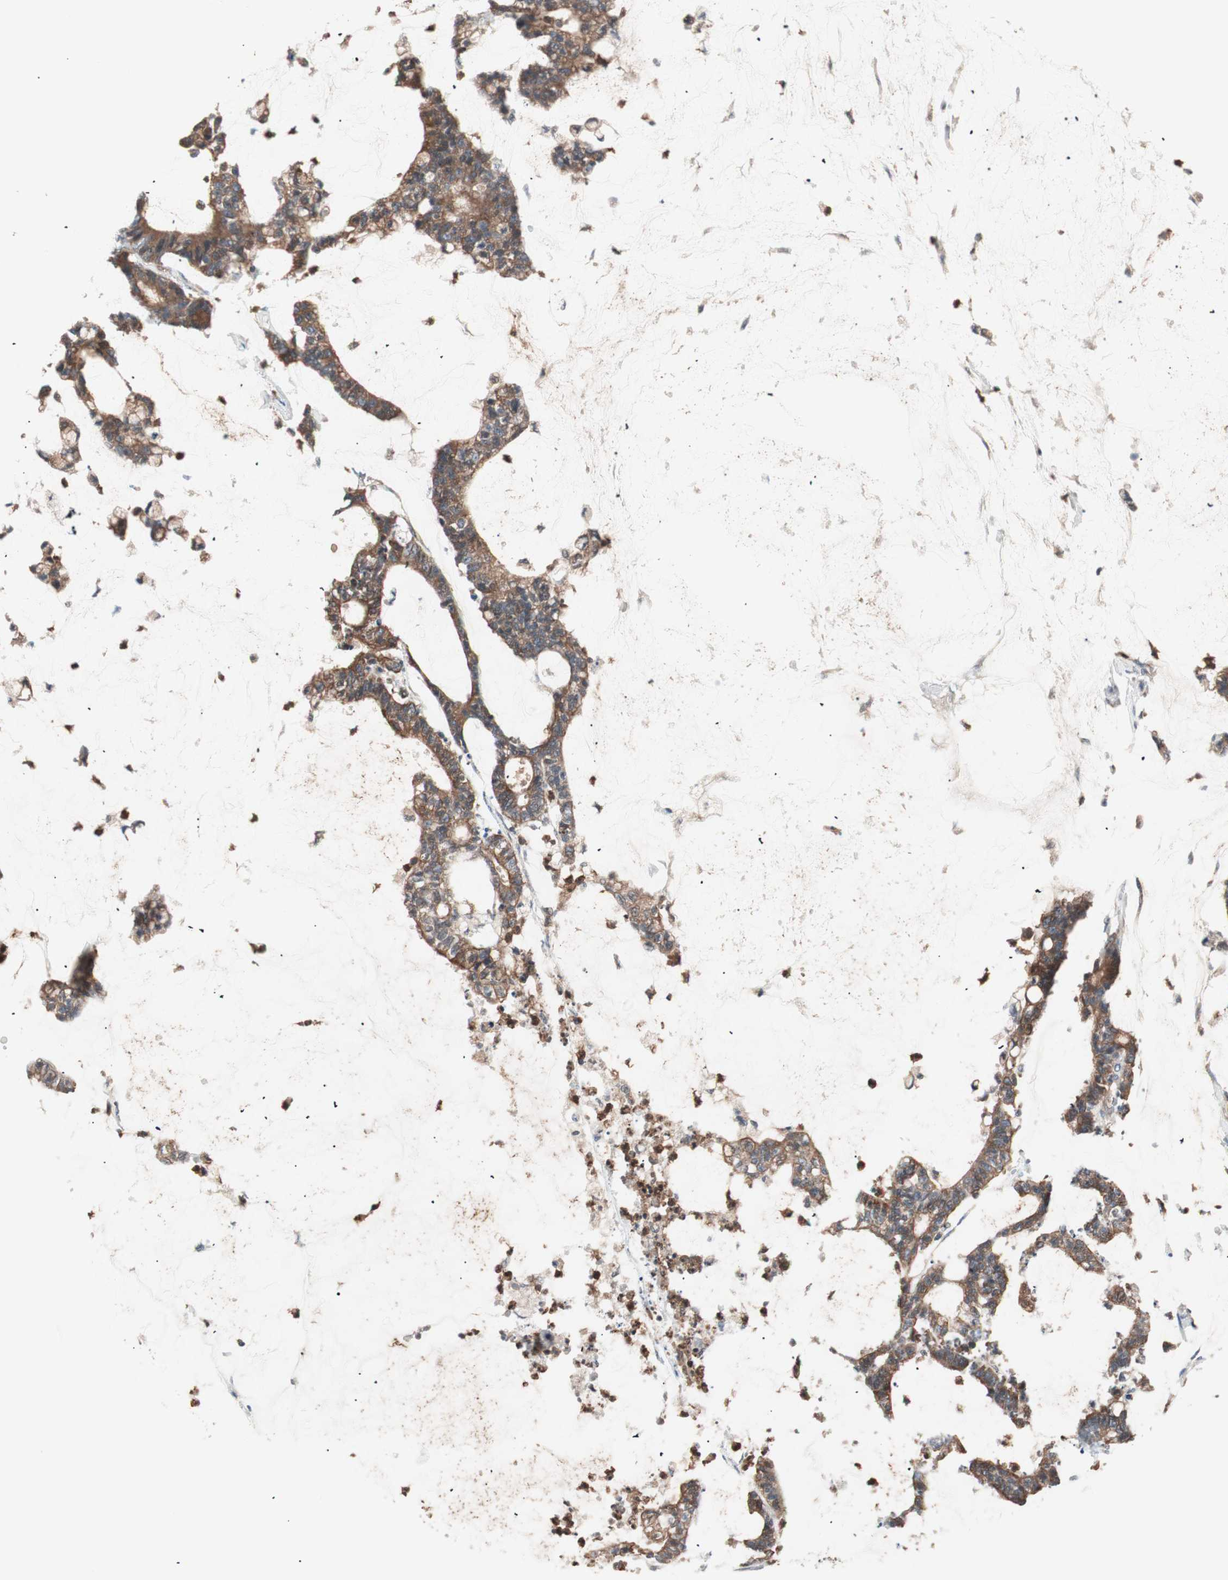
{"staining": {"intensity": "strong", "quantity": ">75%", "location": "cytoplasmic/membranous"}, "tissue": "colorectal cancer", "cell_type": "Tumor cells", "image_type": "cancer", "snomed": [{"axis": "morphology", "description": "Adenocarcinoma, NOS"}, {"axis": "topography", "description": "Colon"}], "caption": "Protein analysis of colorectal cancer (adenocarcinoma) tissue exhibits strong cytoplasmic/membranous positivity in about >75% of tumor cells.", "gene": "TSG101", "patient": {"sex": "female", "age": 84}}